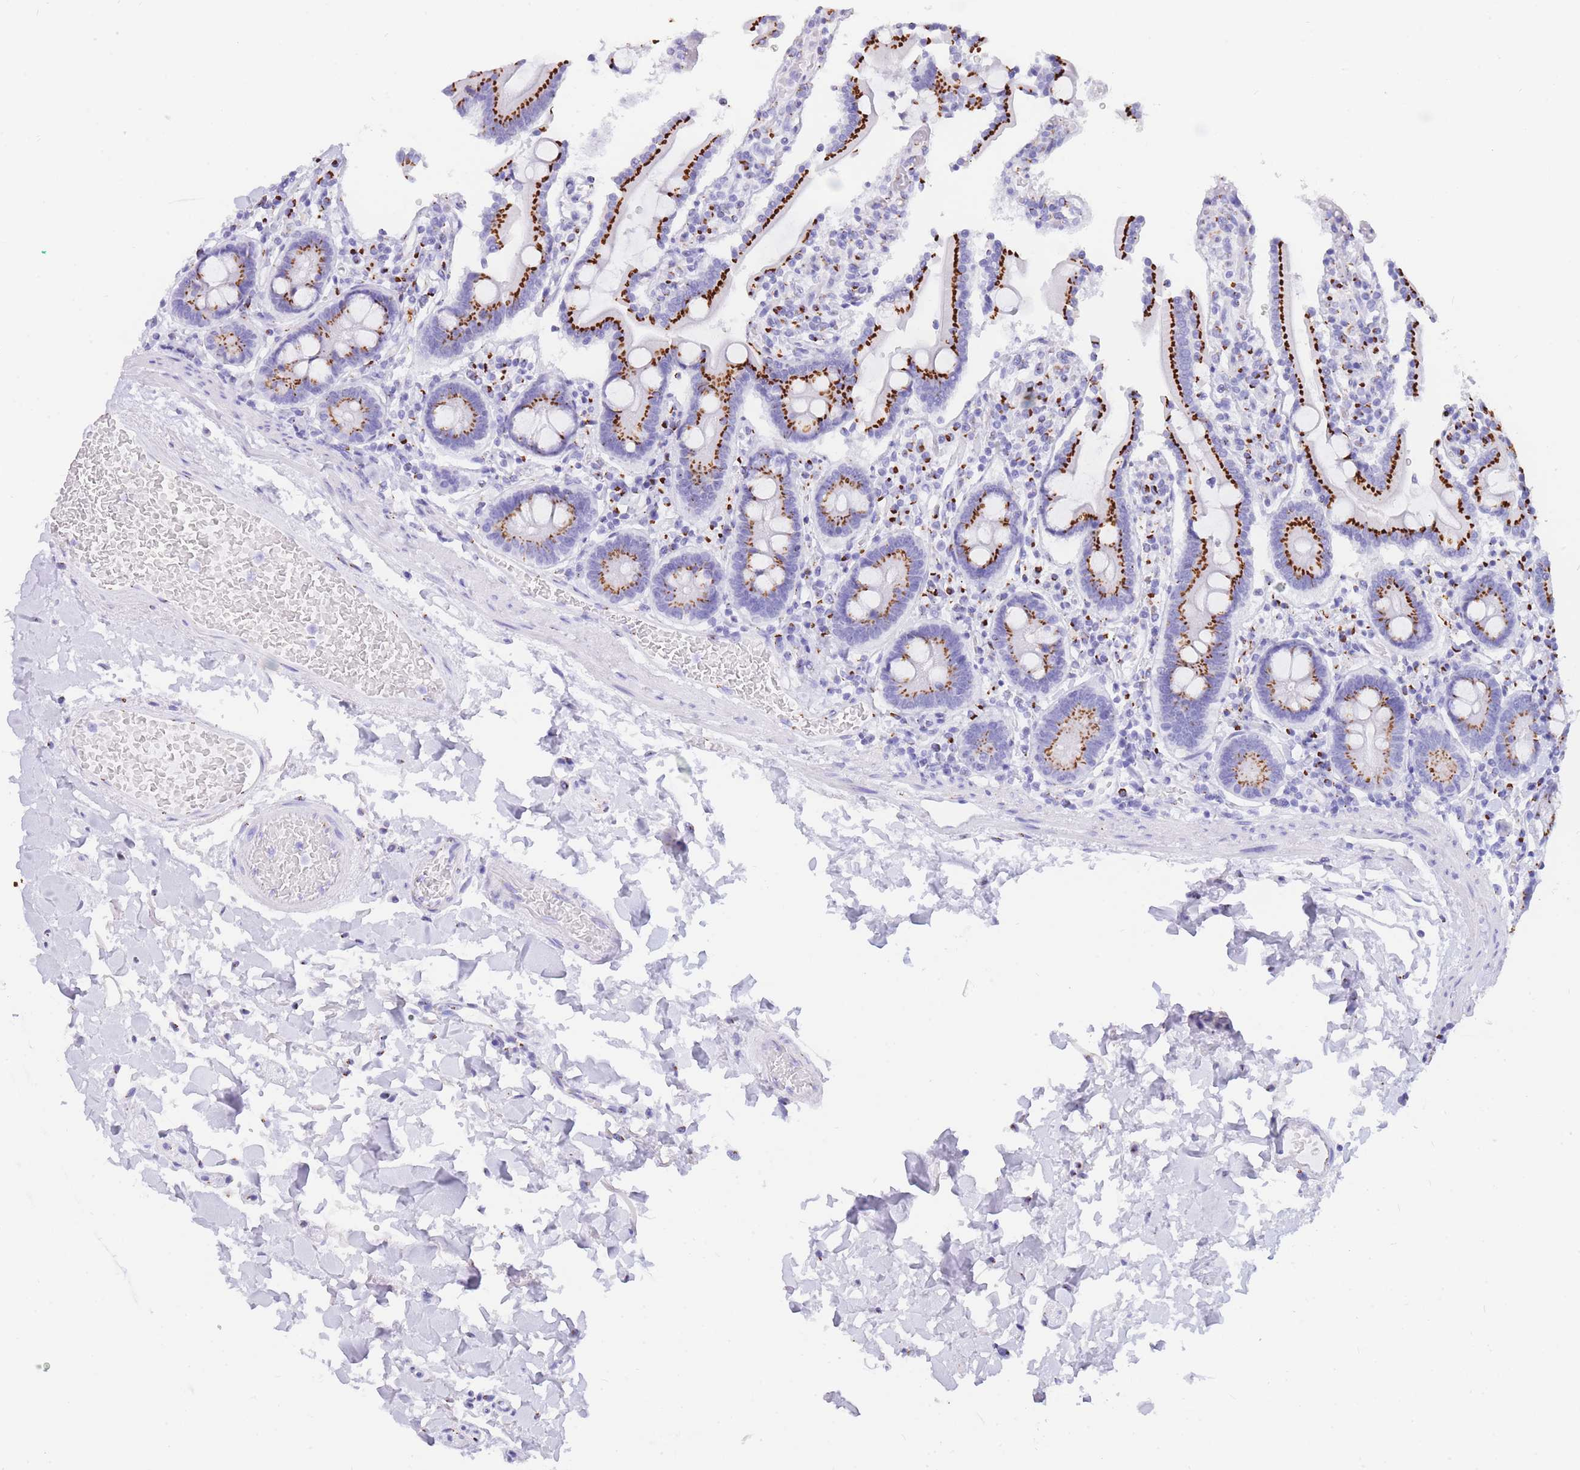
{"staining": {"intensity": "strong", "quantity": ">75%", "location": "cytoplasmic/membranous"}, "tissue": "duodenum", "cell_type": "Glandular cells", "image_type": "normal", "snomed": [{"axis": "morphology", "description": "Normal tissue, NOS"}, {"axis": "topography", "description": "Duodenum"}], "caption": "Glandular cells reveal high levels of strong cytoplasmic/membranous staining in about >75% of cells in unremarkable human duodenum.", "gene": "FAM3C", "patient": {"sex": "male", "age": 55}}